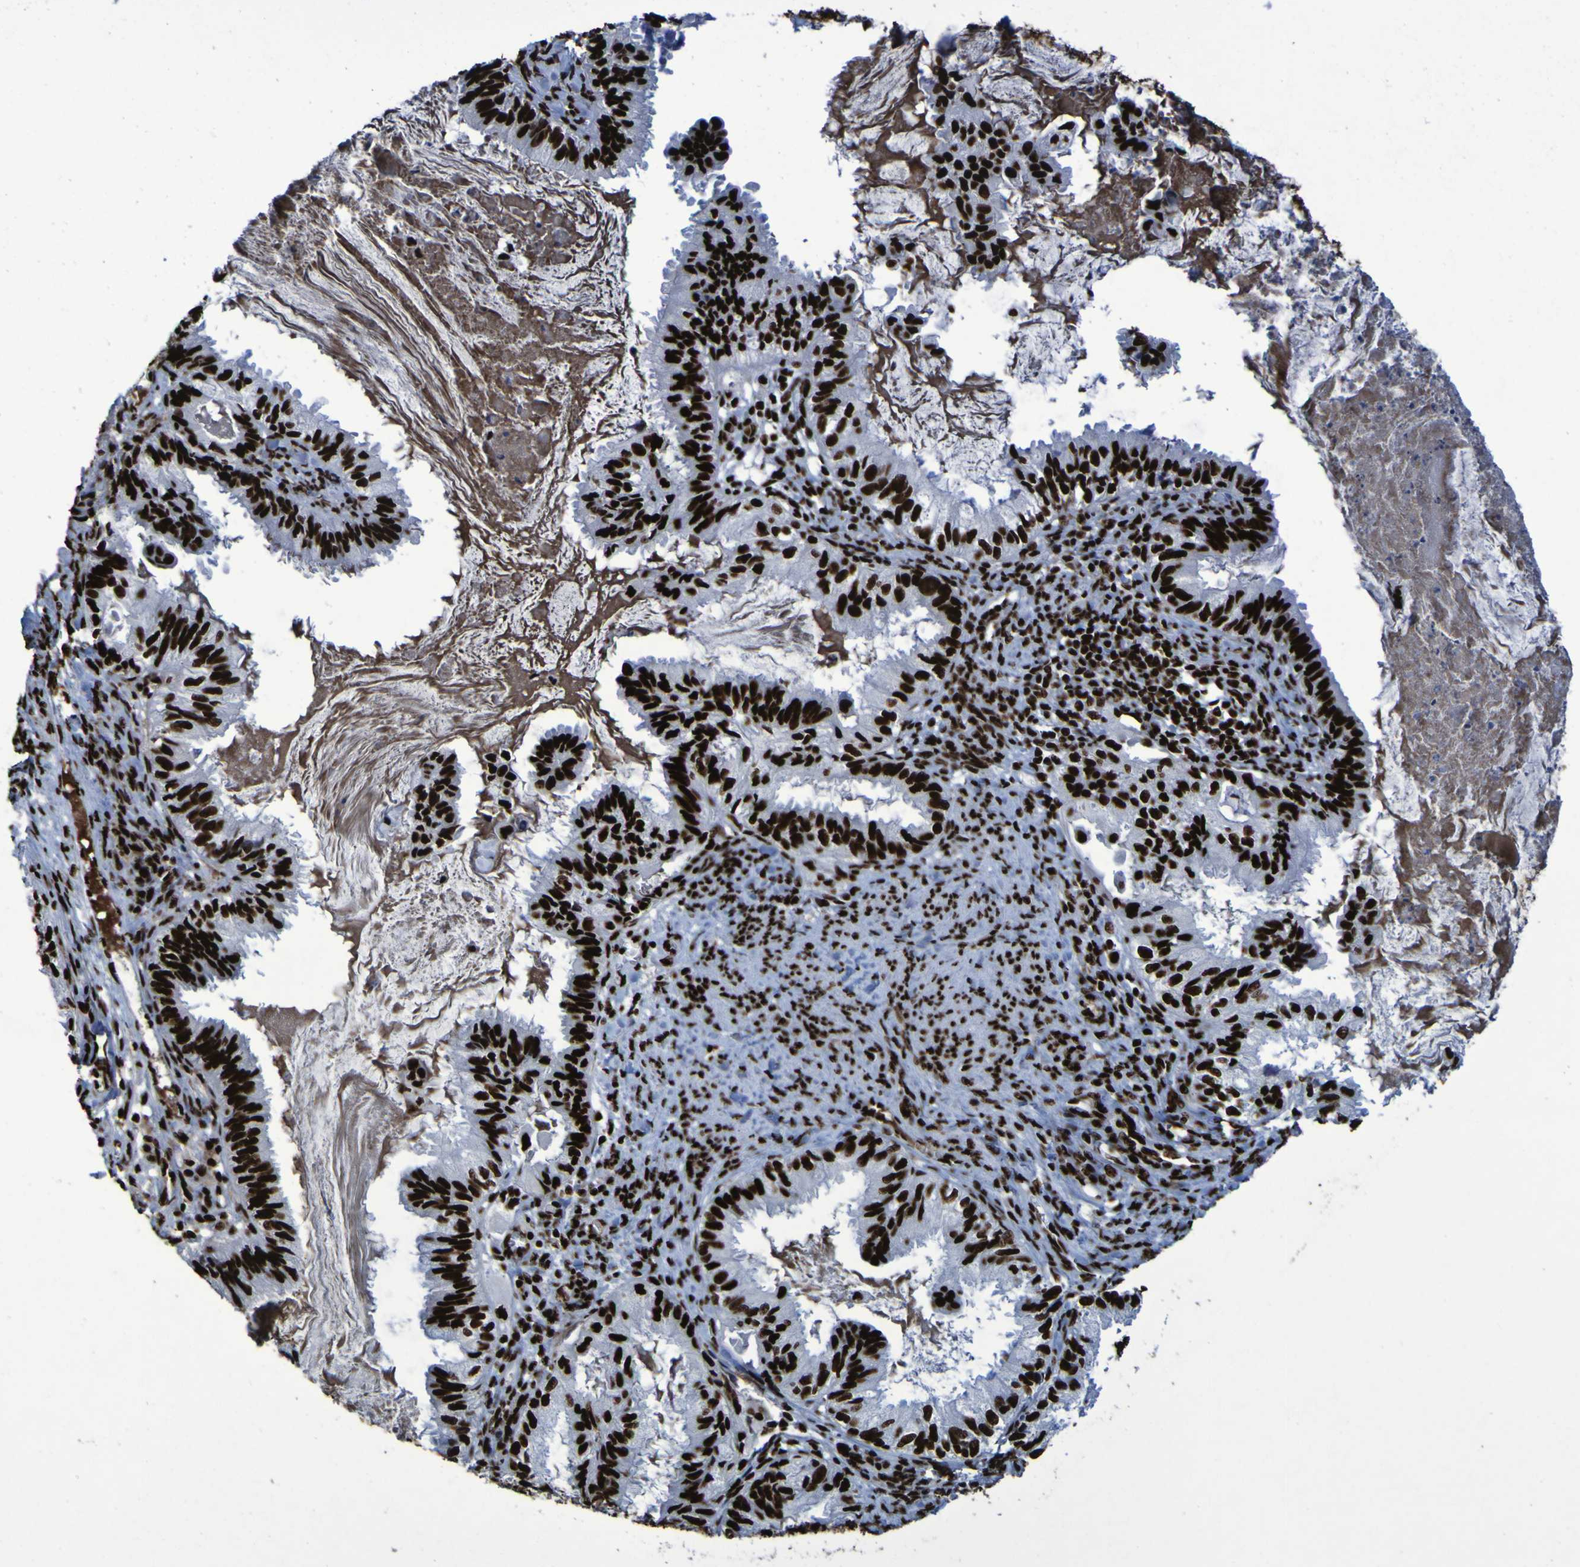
{"staining": {"intensity": "strong", "quantity": ">75%", "location": "nuclear"}, "tissue": "cervical cancer", "cell_type": "Tumor cells", "image_type": "cancer", "snomed": [{"axis": "morphology", "description": "Normal tissue, NOS"}, {"axis": "morphology", "description": "Adenocarcinoma, NOS"}, {"axis": "topography", "description": "Cervix"}, {"axis": "topography", "description": "Endometrium"}], "caption": "Tumor cells reveal high levels of strong nuclear expression in about >75% of cells in human cervical adenocarcinoma.", "gene": "NPM1", "patient": {"sex": "female", "age": 86}}